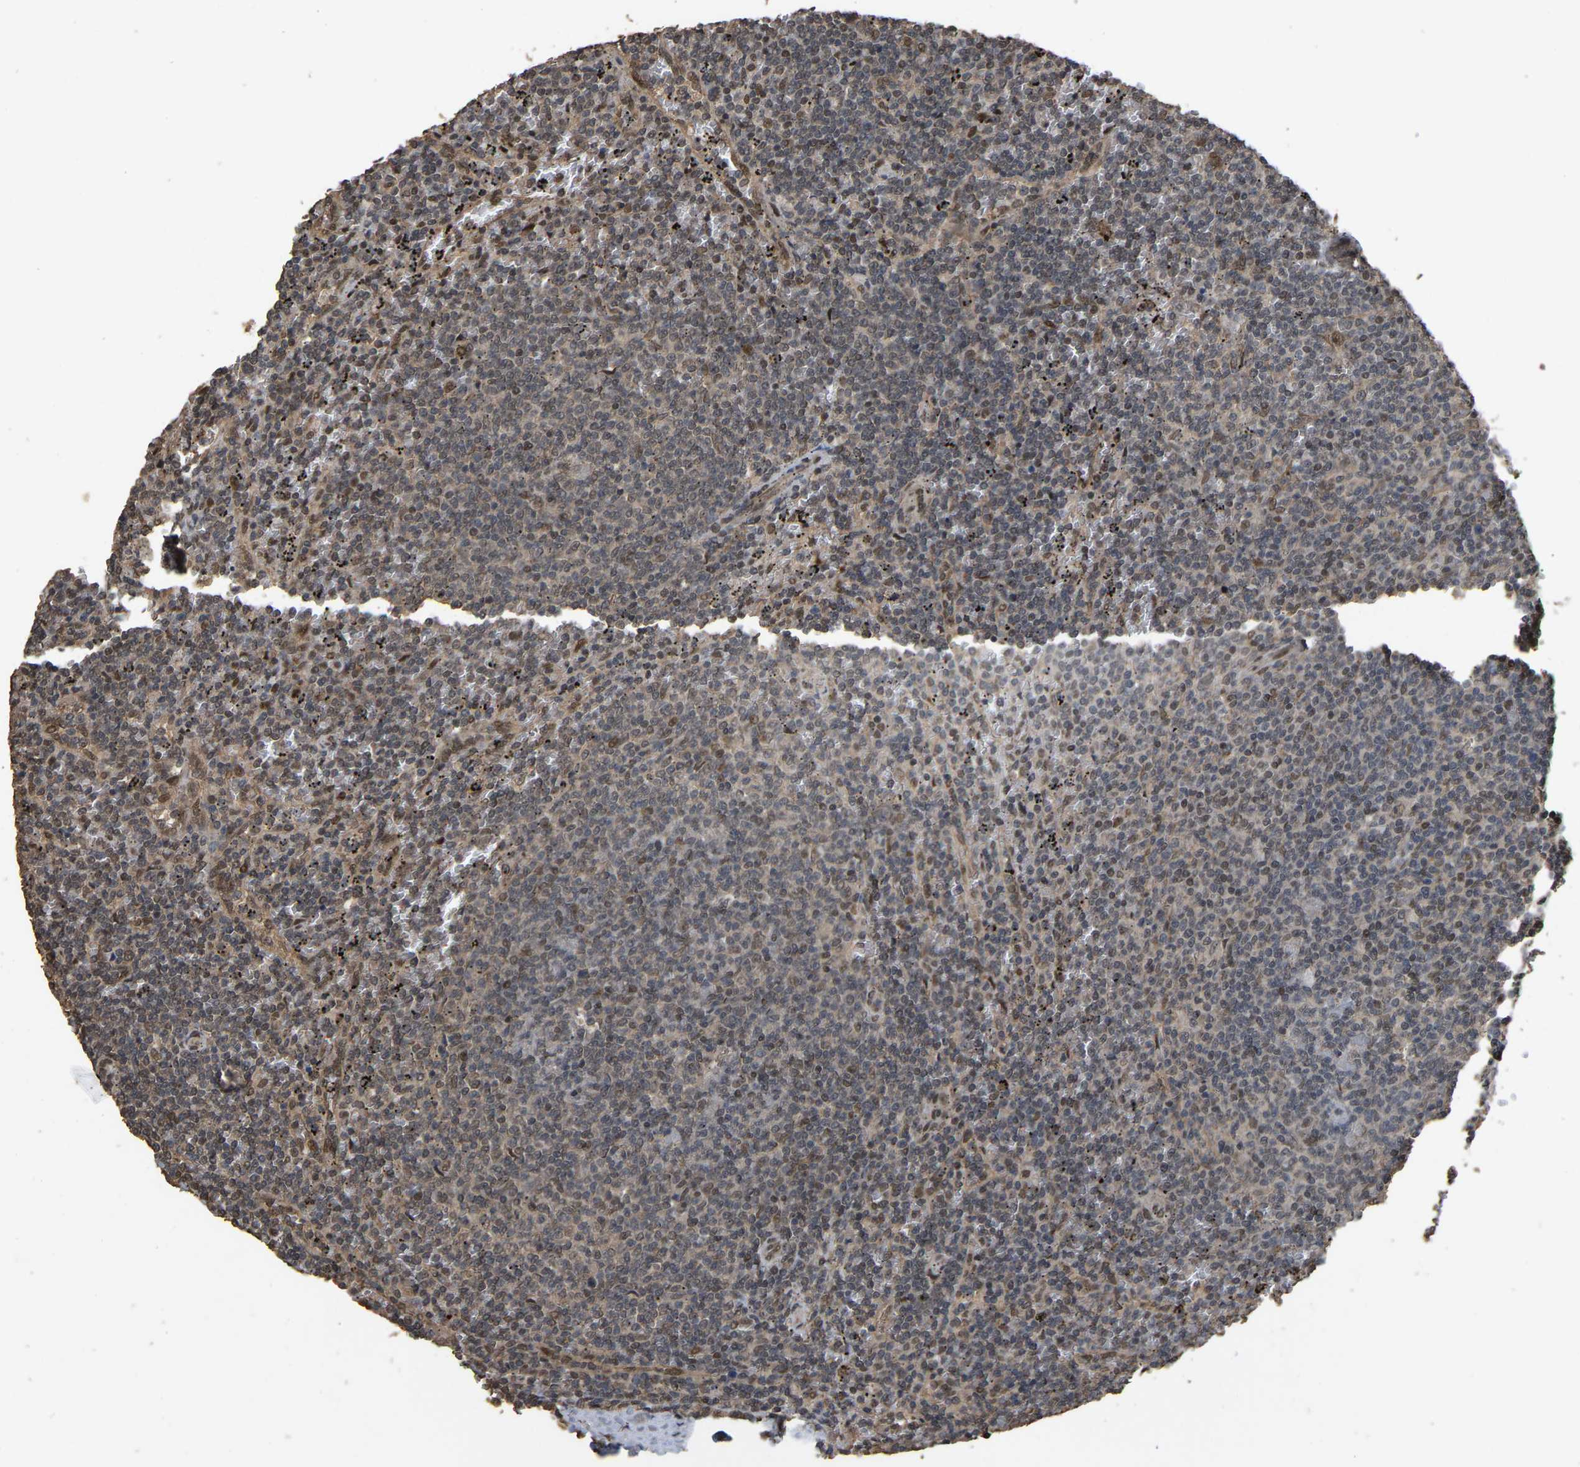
{"staining": {"intensity": "weak", "quantity": "<25%", "location": "cytoplasmic/membranous"}, "tissue": "lymphoma", "cell_type": "Tumor cells", "image_type": "cancer", "snomed": [{"axis": "morphology", "description": "Malignant lymphoma, non-Hodgkin's type, Low grade"}, {"axis": "topography", "description": "Spleen"}], "caption": "A high-resolution image shows IHC staining of lymphoma, which reveals no significant expression in tumor cells.", "gene": "ARHGAP23", "patient": {"sex": "female", "age": 50}}